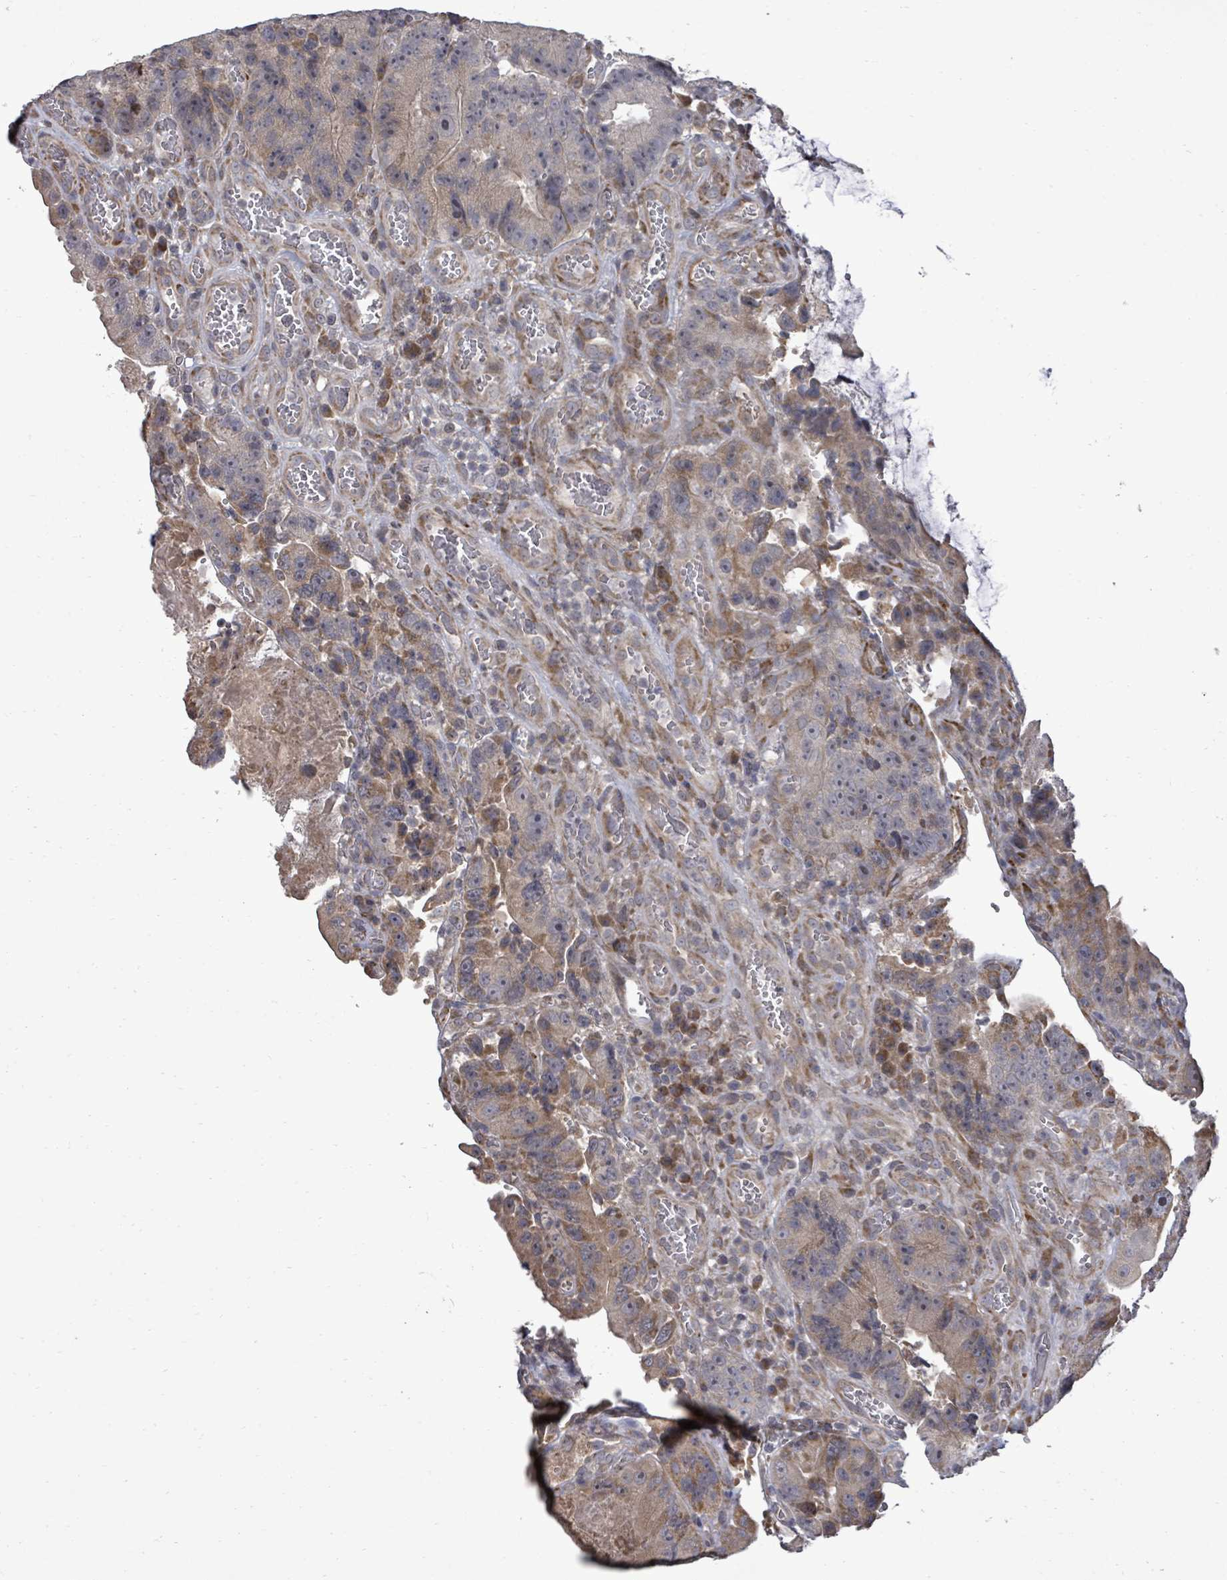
{"staining": {"intensity": "moderate", "quantity": "25%-75%", "location": "cytoplasmic/membranous"}, "tissue": "colorectal cancer", "cell_type": "Tumor cells", "image_type": "cancer", "snomed": [{"axis": "morphology", "description": "Adenocarcinoma, NOS"}, {"axis": "topography", "description": "Colon"}], "caption": "Colorectal adenocarcinoma stained with immunohistochemistry (IHC) exhibits moderate cytoplasmic/membranous positivity in about 25%-75% of tumor cells.", "gene": "POMGNT2", "patient": {"sex": "female", "age": 86}}